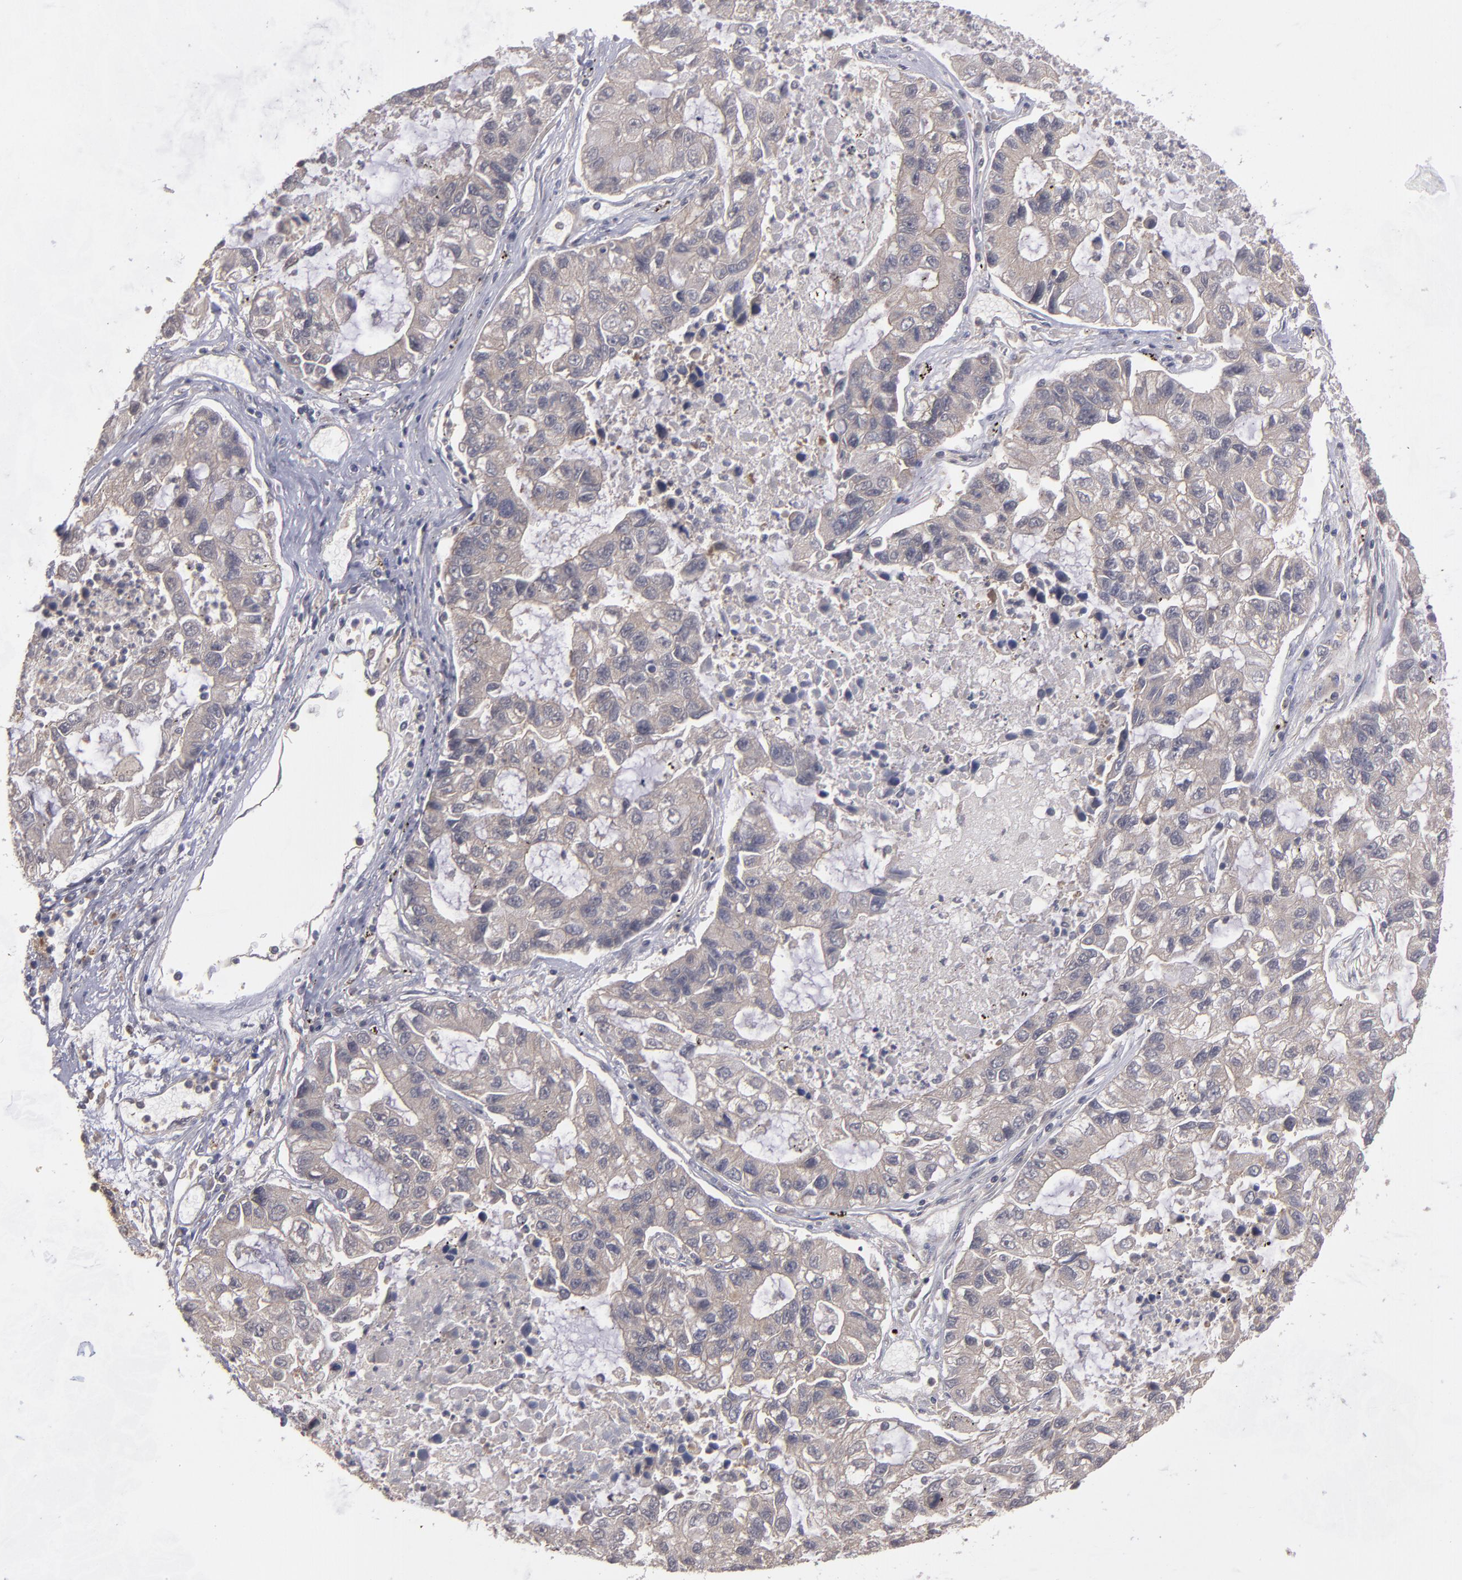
{"staining": {"intensity": "weak", "quantity": ">75%", "location": "cytoplasmic/membranous"}, "tissue": "lung cancer", "cell_type": "Tumor cells", "image_type": "cancer", "snomed": [{"axis": "morphology", "description": "Adenocarcinoma, NOS"}, {"axis": "topography", "description": "Lung"}], "caption": "This histopathology image exhibits immunohistochemistry staining of lung cancer, with low weak cytoplasmic/membranous expression in approximately >75% of tumor cells.", "gene": "CTSO", "patient": {"sex": "female", "age": 51}}